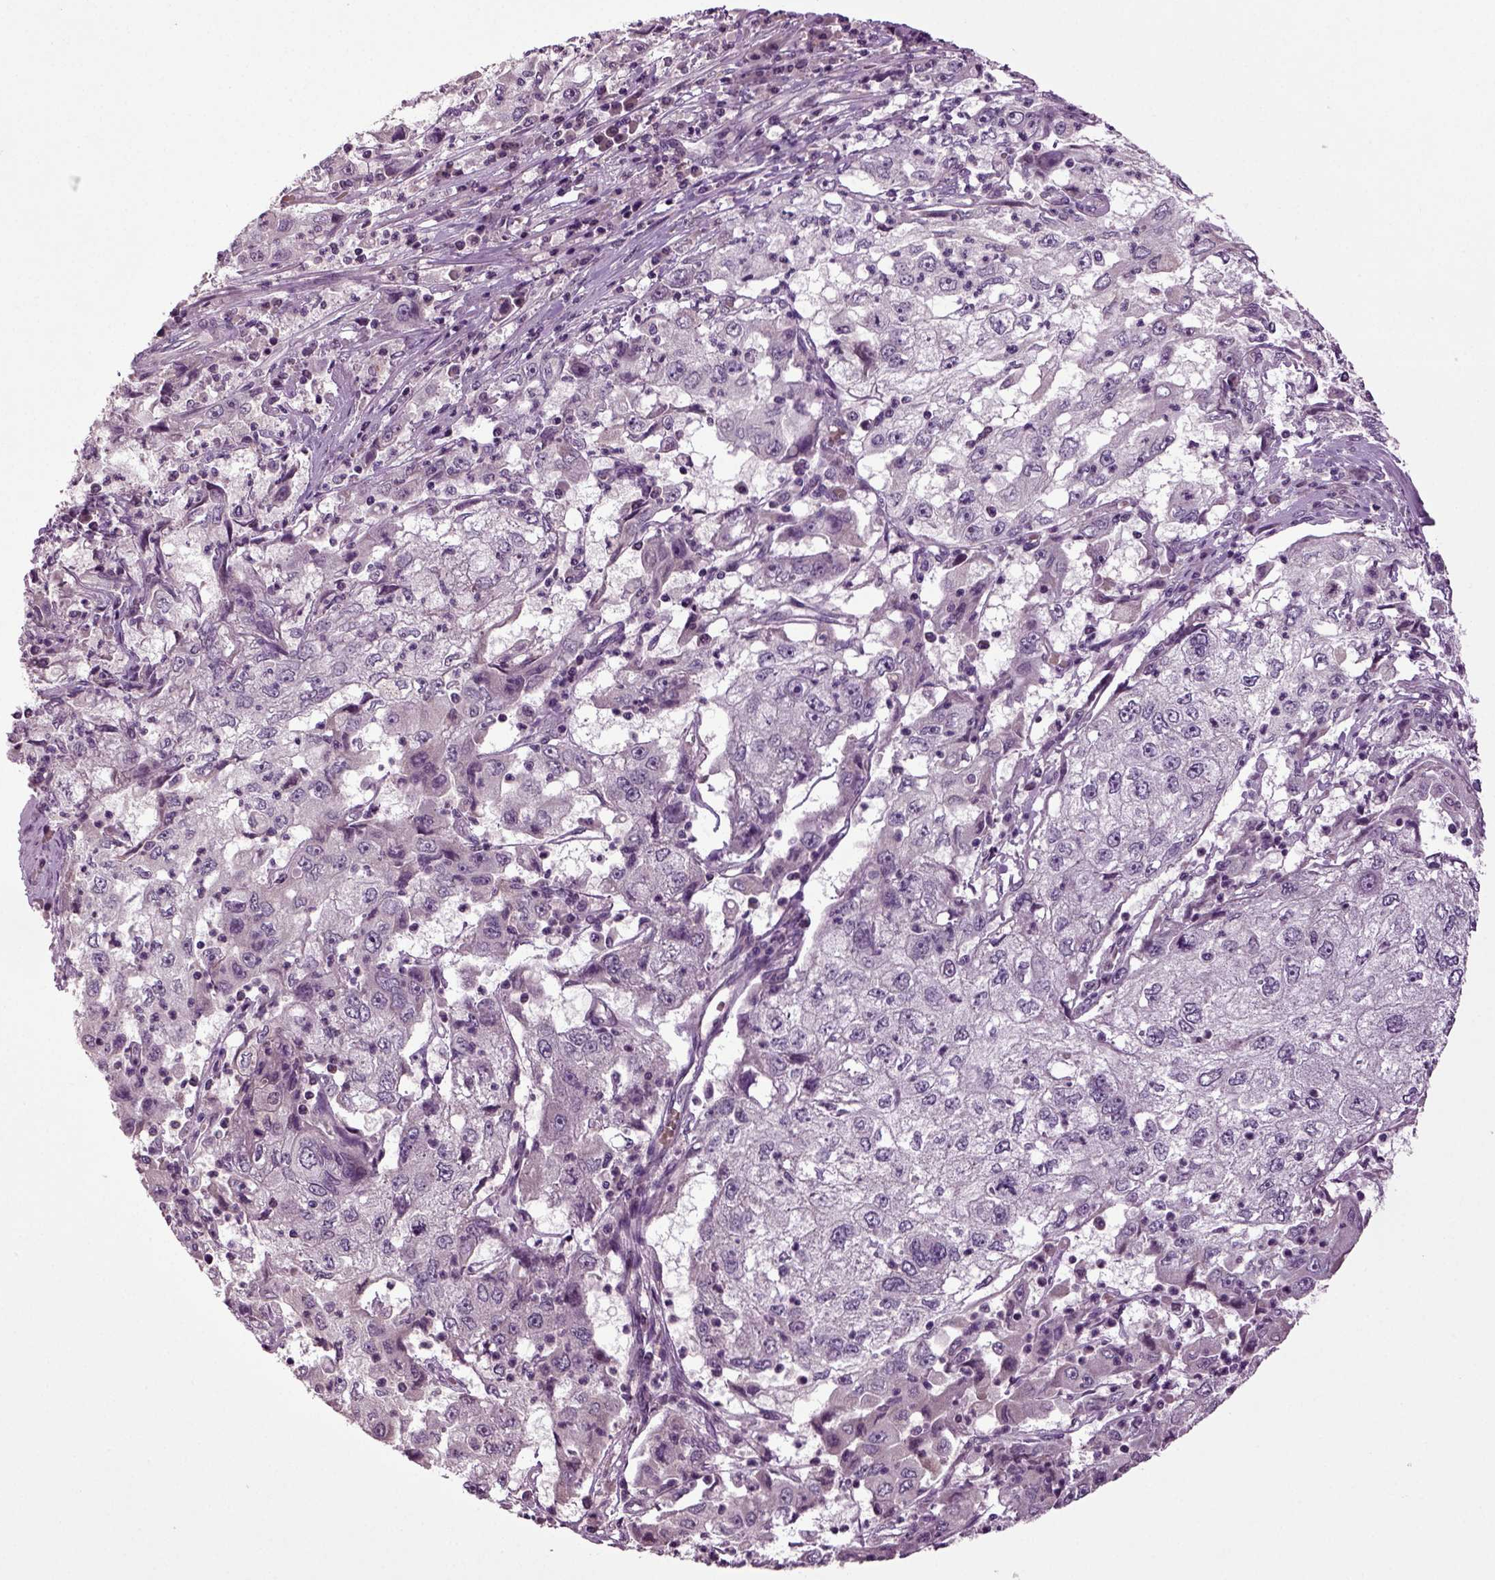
{"staining": {"intensity": "negative", "quantity": "none", "location": "none"}, "tissue": "cervical cancer", "cell_type": "Tumor cells", "image_type": "cancer", "snomed": [{"axis": "morphology", "description": "Squamous cell carcinoma, NOS"}, {"axis": "topography", "description": "Cervix"}], "caption": "This histopathology image is of squamous cell carcinoma (cervical) stained with IHC to label a protein in brown with the nuclei are counter-stained blue. There is no expression in tumor cells. The staining was performed using DAB (3,3'-diaminobenzidine) to visualize the protein expression in brown, while the nuclei were stained in blue with hematoxylin (Magnification: 20x).", "gene": "SLC17A6", "patient": {"sex": "female", "age": 36}}